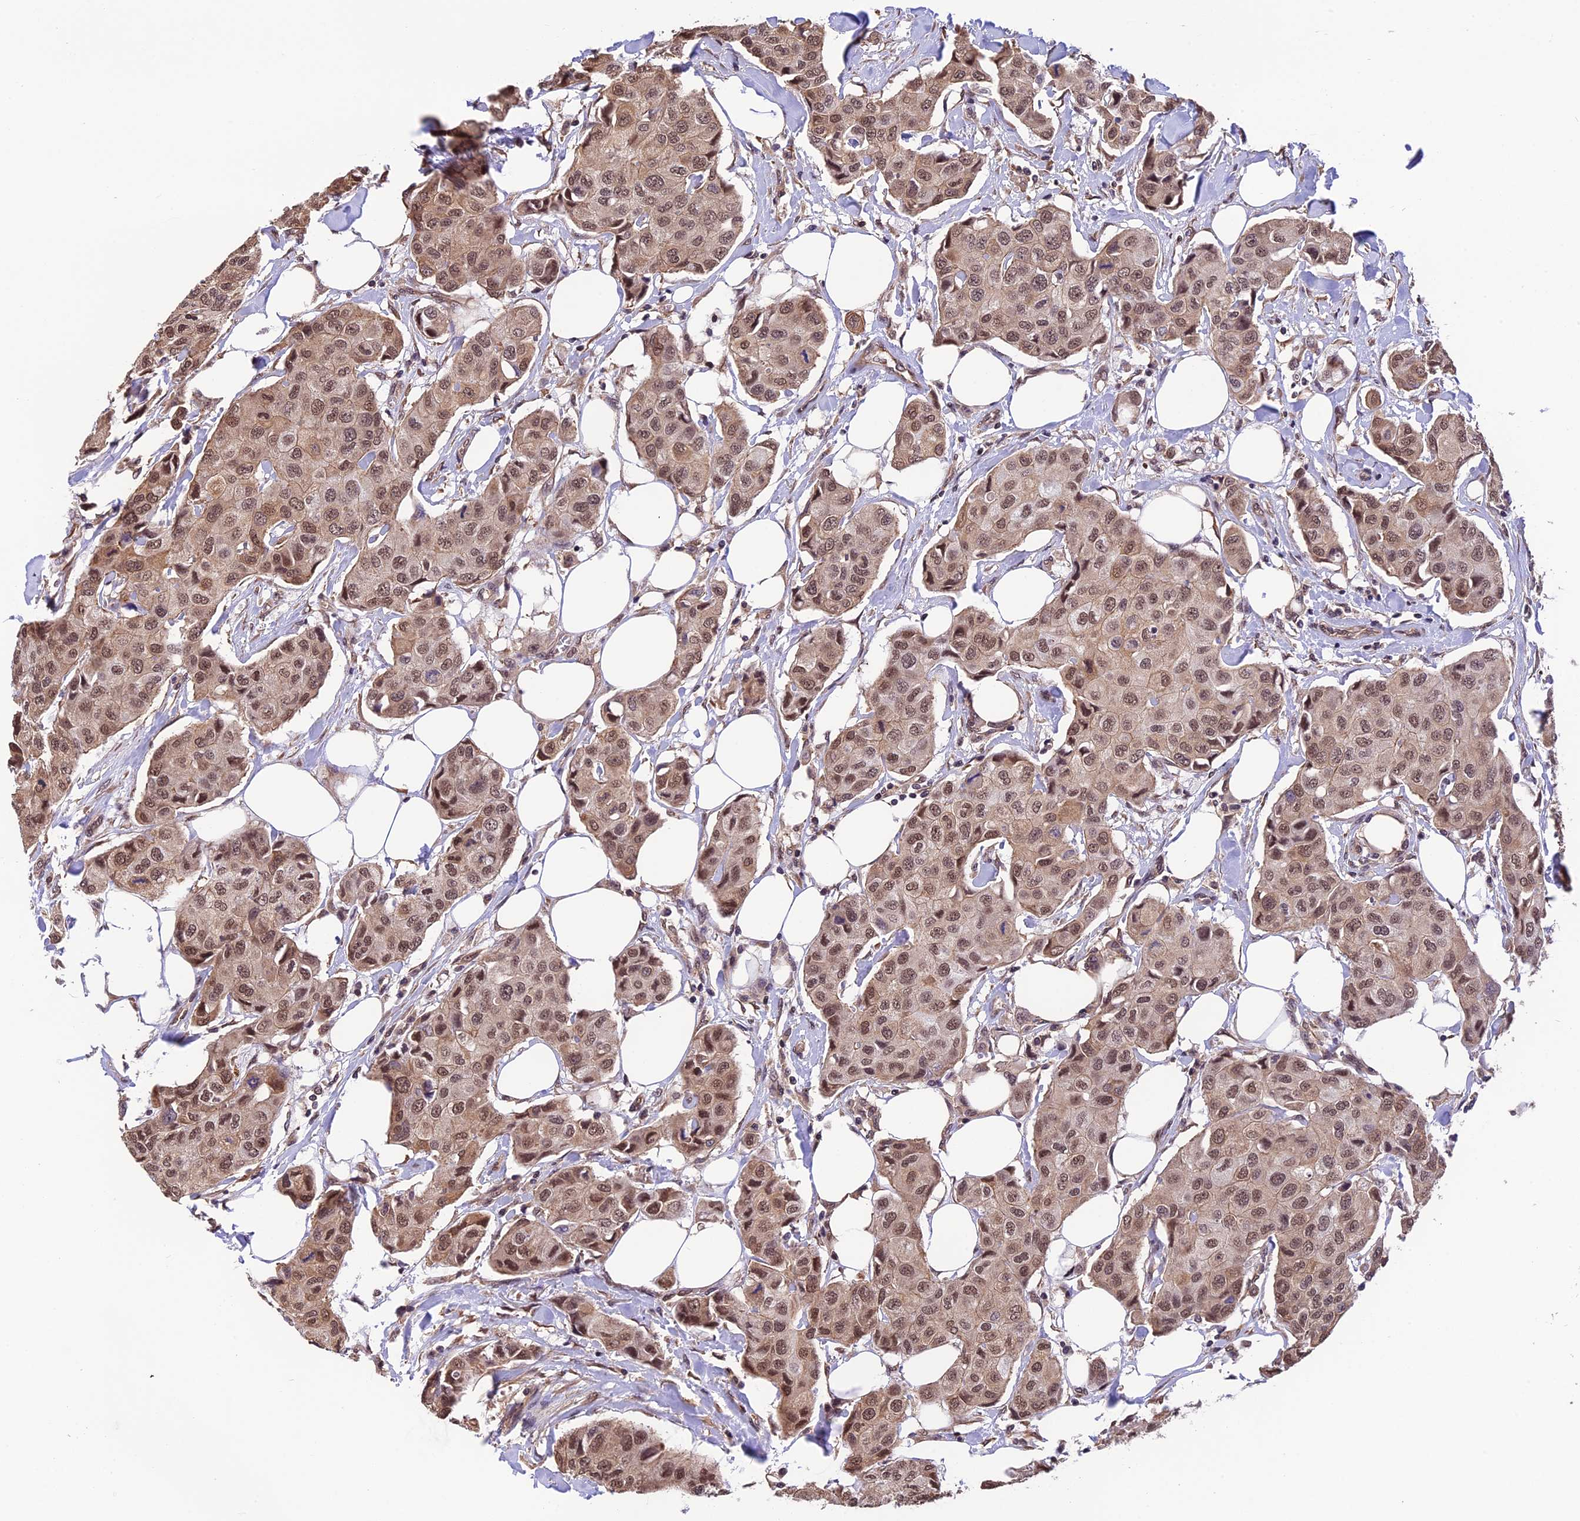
{"staining": {"intensity": "moderate", "quantity": ">75%", "location": "nuclear"}, "tissue": "breast cancer", "cell_type": "Tumor cells", "image_type": "cancer", "snomed": [{"axis": "morphology", "description": "Duct carcinoma"}, {"axis": "topography", "description": "Breast"}], "caption": "Immunohistochemistry (IHC) staining of breast cancer, which shows medium levels of moderate nuclear positivity in approximately >75% of tumor cells indicating moderate nuclear protein expression. The staining was performed using DAB (brown) for protein detection and nuclei were counterstained in hematoxylin (blue).", "gene": "ZC3H4", "patient": {"sex": "female", "age": 80}}